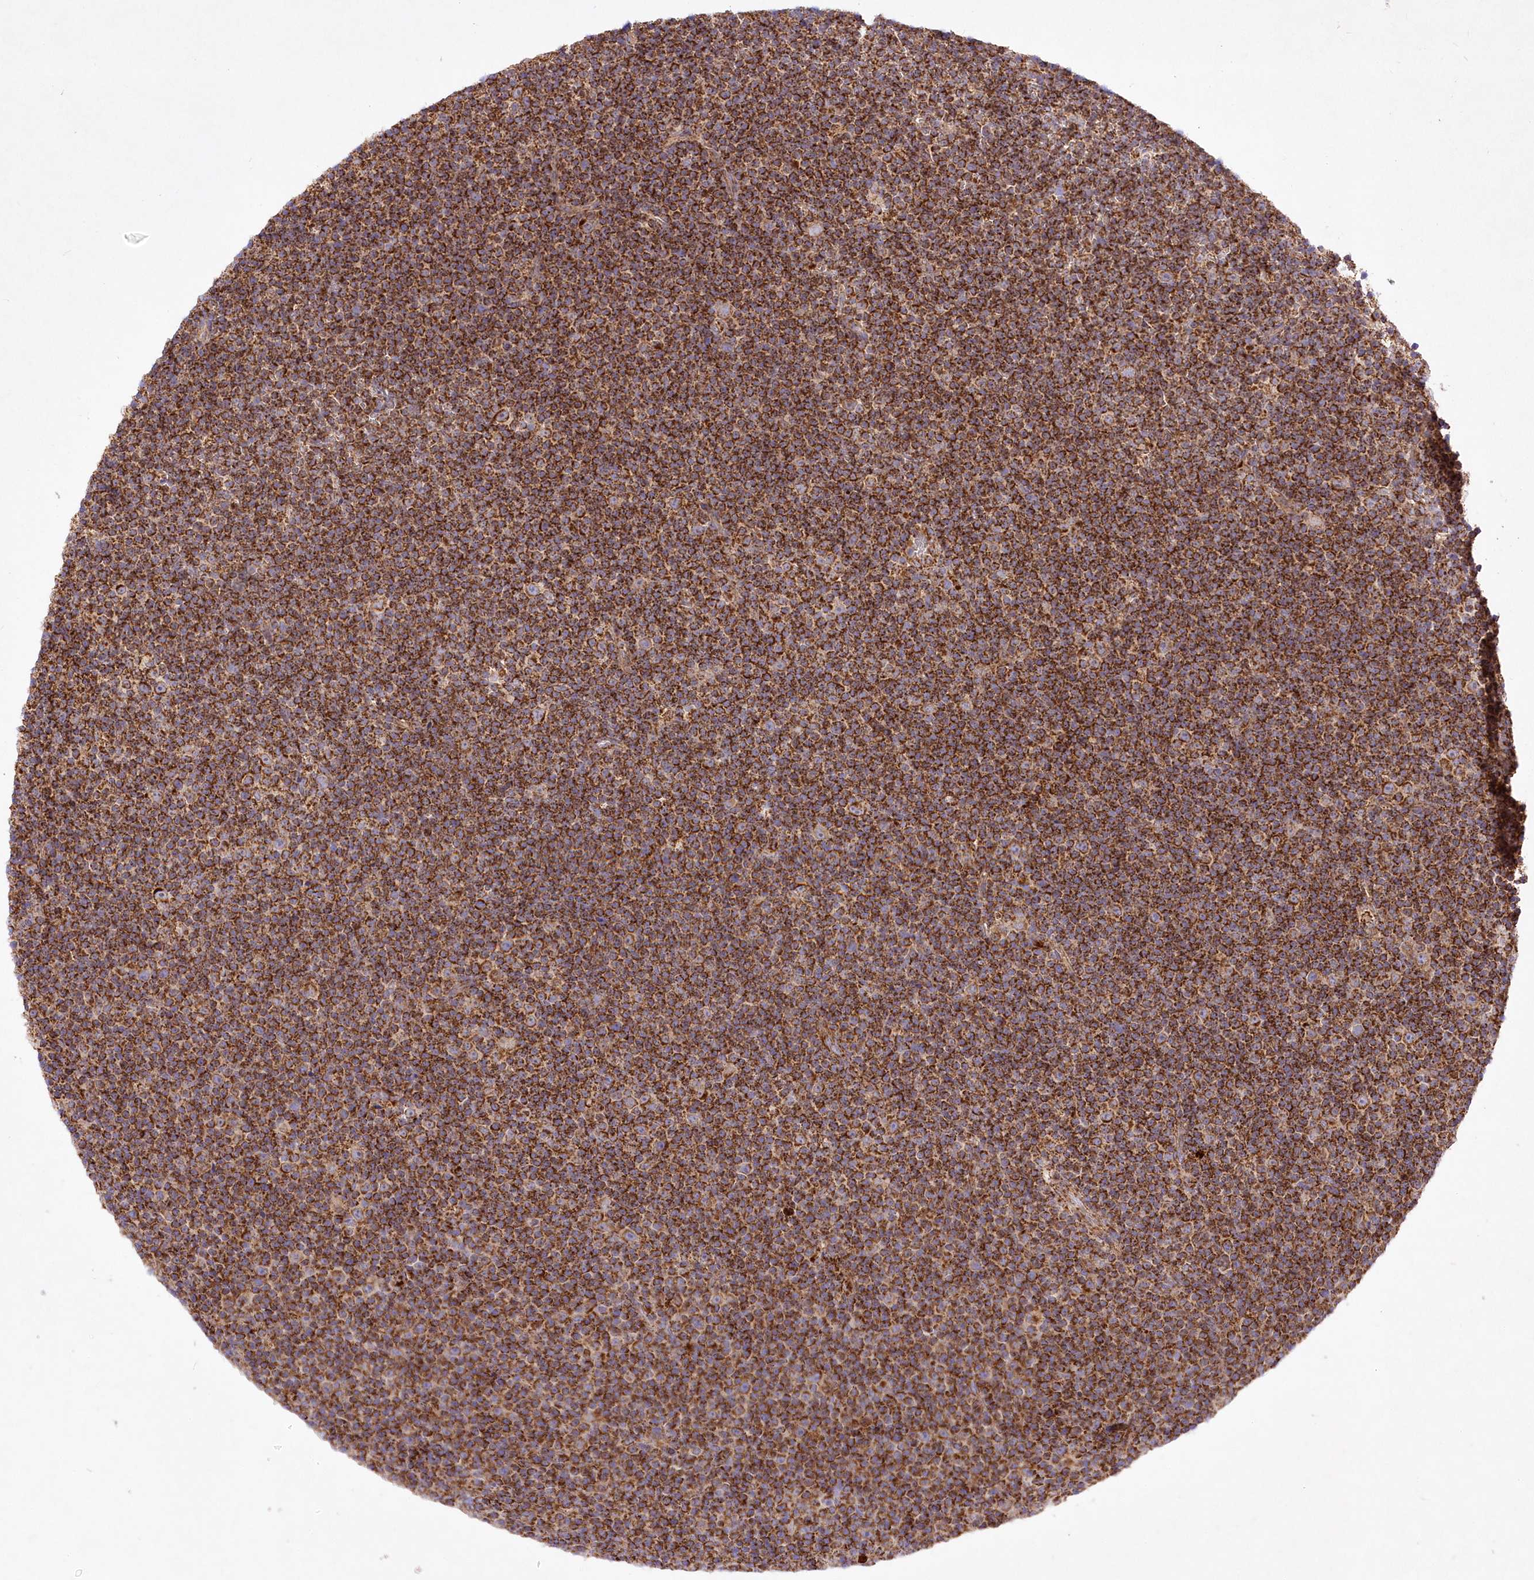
{"staining": {"intensity": "strong", "quantity": ">75%", "location": "cytoplasmic/membranous"}, "tissue": "lymphoma", "cell_type": "Tumor cells", "image_type": "cancer", "snomed": [{"axis": "morphology", "description": "Malignant lymphoma, non-Hodgkin's type, Low grade"}, {"axis": "topography", "description": "Lymph node"}], "caption": "Immunohistochemical staining of human lymphoma demonstrates strong cytoplasmic/membranous protein staining in approximately >75% of tumor cells.", "gene": "ASNSD1", "patient": {"sex": "female", "age": 67}}